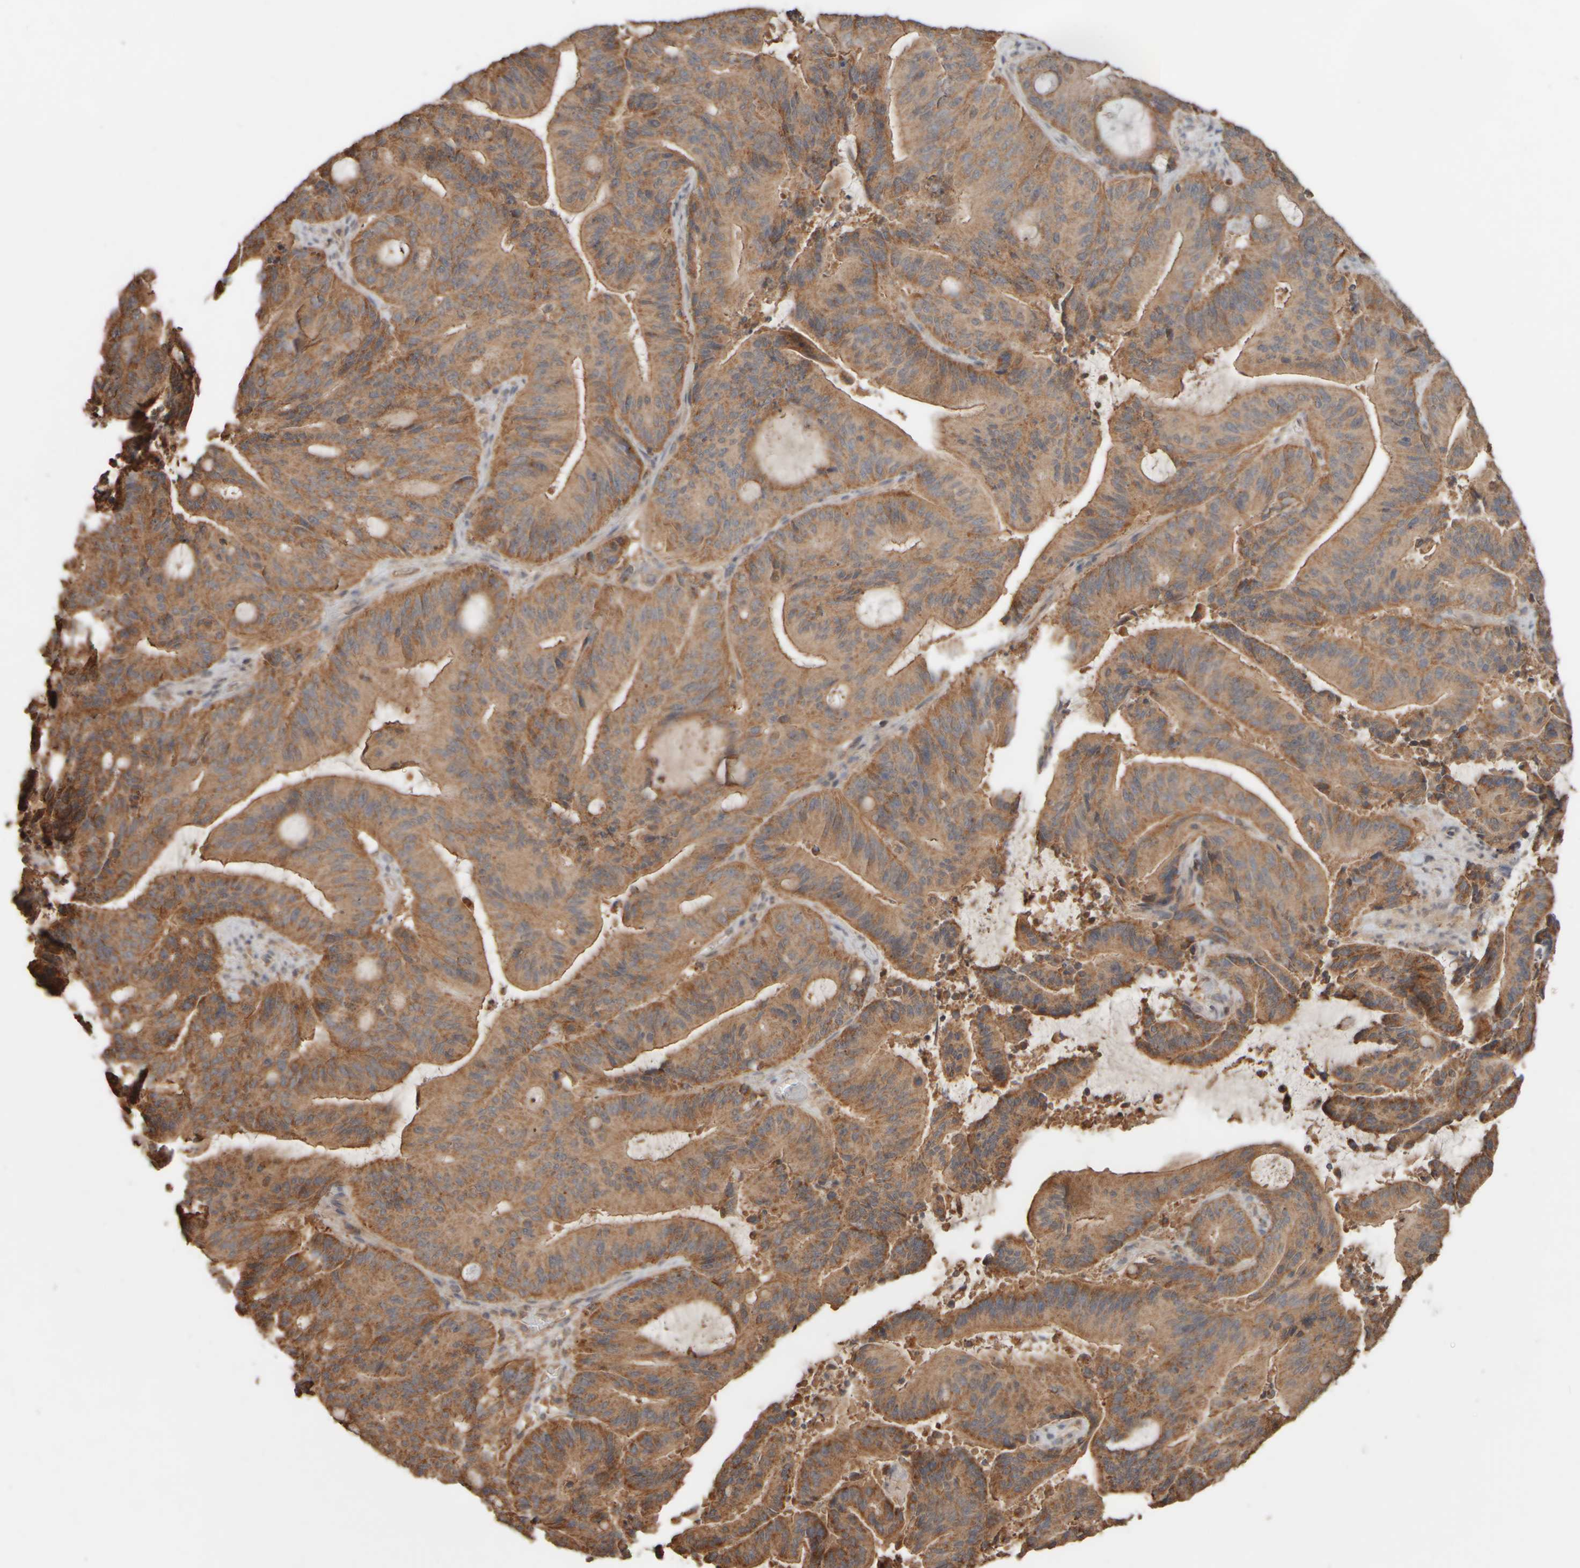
{"staining": {"intensity": "strong", "quantity": "25%-75%", "location": "cytoplasmic/membranous"}, "tissue": "liver cancer", "cell_type": "Tumor cells", "image_type": "cancer", "snomed": [{"axis": "morphology", "description": "Normal tissue, NOS"}, {"axis": "morphology", "description": "Cholangiocarcinoma"}, {"axis": "topography", "description": "Liver"}, {"axis": "topography", "description": "Peripheral nerve tissue"}], "caption": "Immunohistochemistry (IHC) staining of liver cancer, which shows high levels of strong cytoplasmic/membranous expression in about 25%-75% of tumor cells indicating strong cytoplasmic/membranous protein positivity. The staining was performed using DAB (3,3'-diaminobenzidine) (brown) for protein detection and nuclei were counterstained in hematoxylin (blue).", "gene": "EIF2B3", "patient": {"sex": "female", "age": 73}}